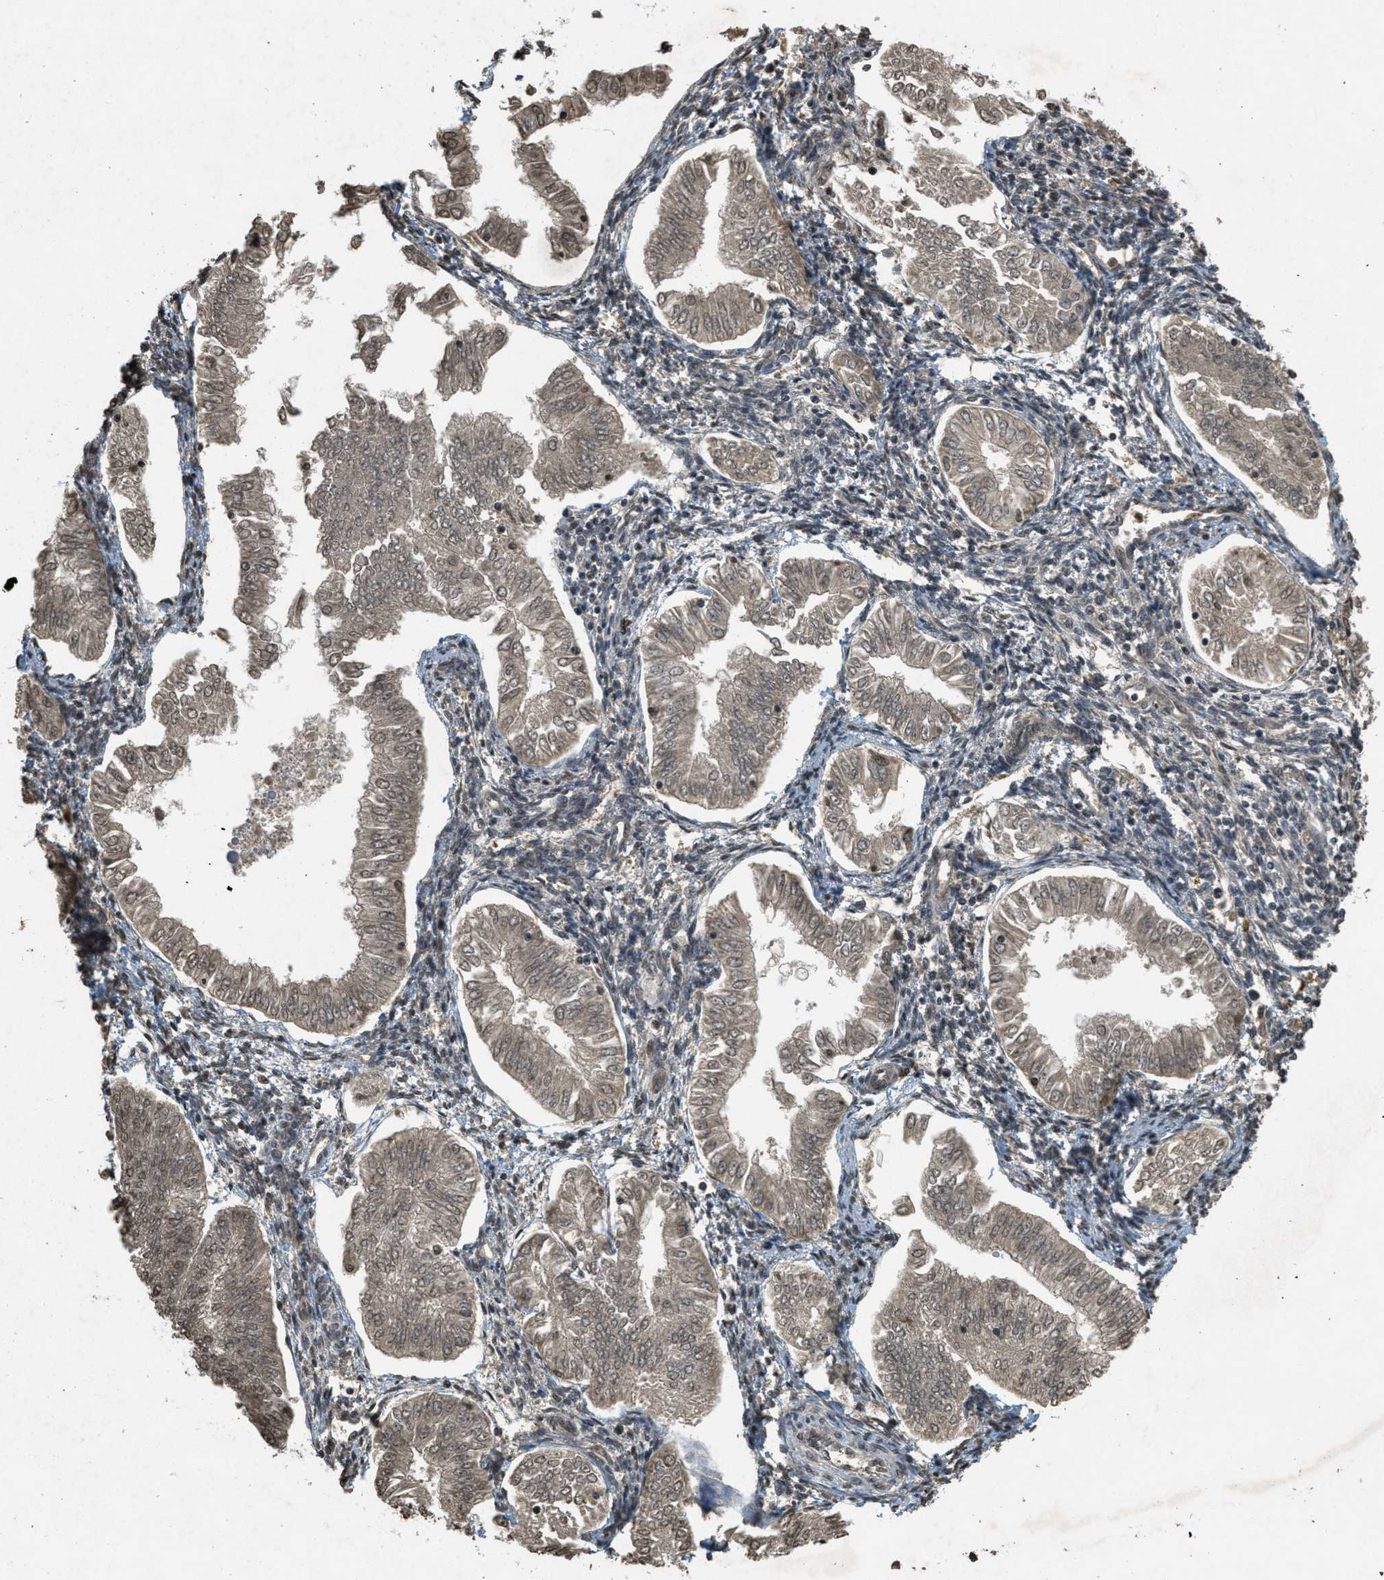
{"staining": {"intensity": "weak", "quantity": ">75%", "location": "cytoplasmic/membranous,nuclear"}, "tissue": "endometrial cancer", "cell_type": "Tumor cells", "image_type": "cancer", "snomed": [{"axis": "morphology", "description": "Adenocarcinoma, NOS"}, {"axis": "topography", "description": "Endometrium"}], "caption": "Human endometrial adenocarcinoma stained with a protein marker demonstrates weak staining in tumor cells.", "gene": "ATG7", "patient": {"sex": "female", "age": 53}}